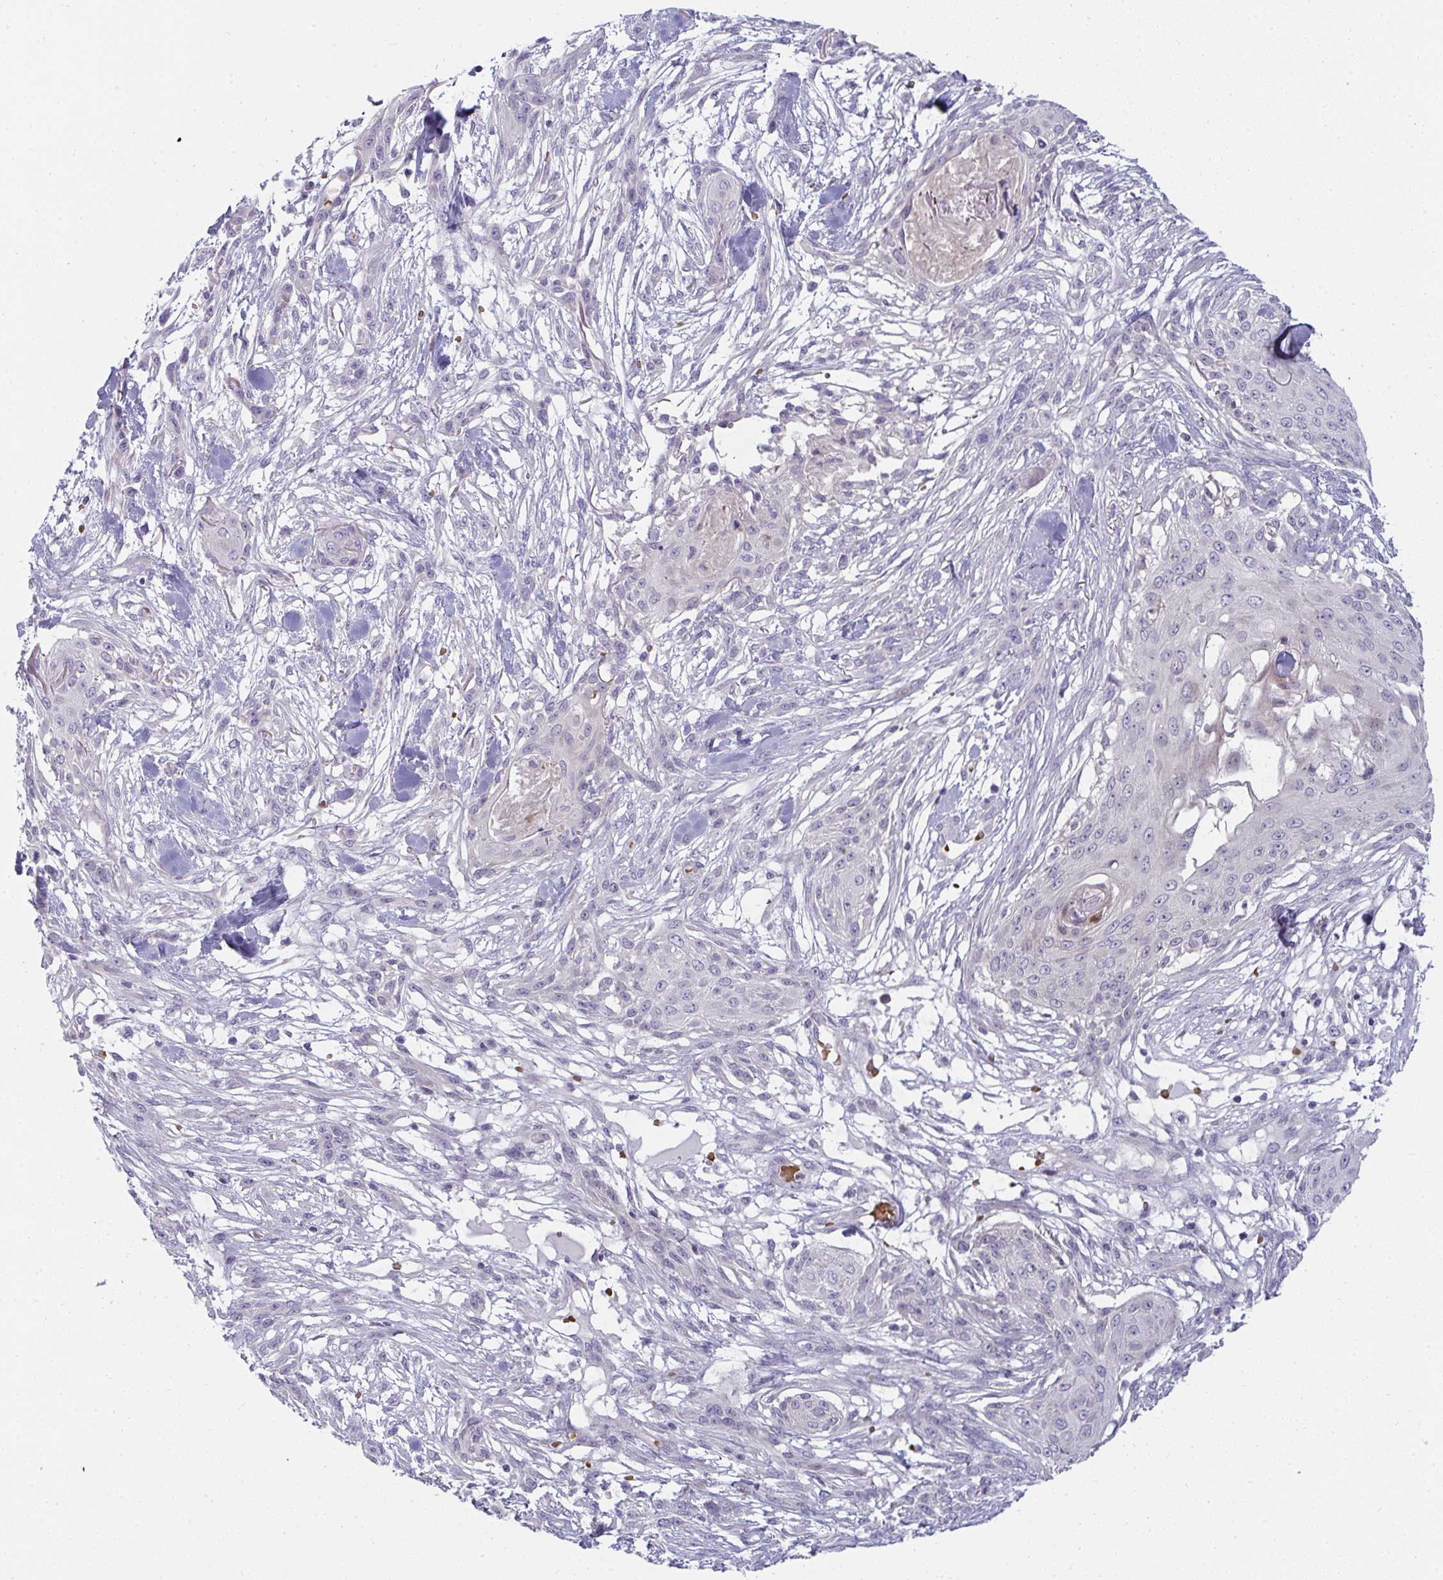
{"staining": {"intensity": "negative", "quantity": "none", "location": "none"}, "tissue": "skin cancer", "cell_type": "Tumor cells", "image_type": "cancer", "snomed": [{"axis": "morphology", "description": "Squamous cell carcinoma, NOS"}, {"axis": "topography", "description": "Skin"}], "caption": "This is an immunohistochemistry (IHC) image of human skin squamous cell carcinoma. There is no positivity in tumor cells.", "gene": "SHB", "patient": {"sex": "female", "age": 59}}